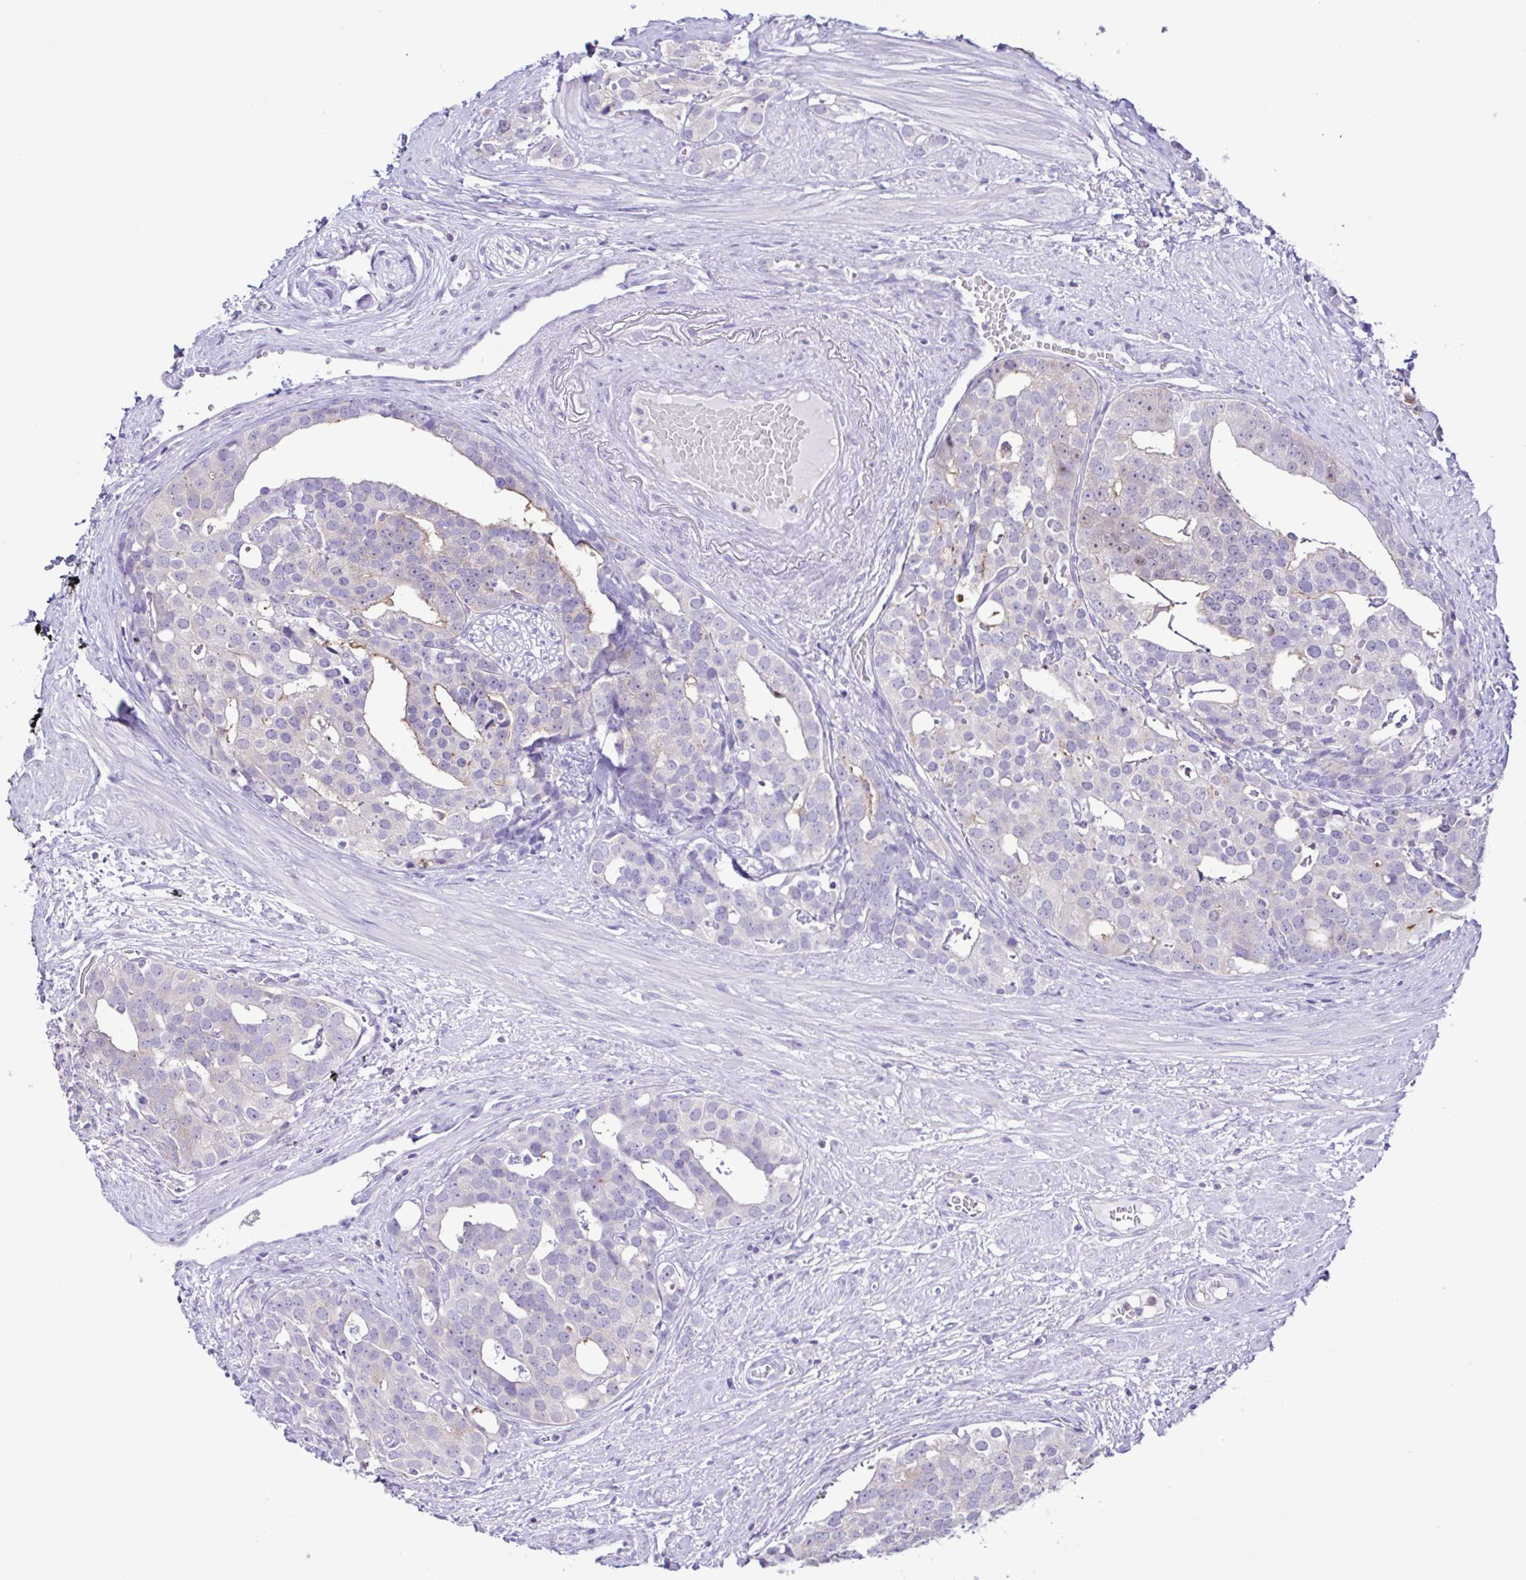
{"staining": {"intensity": "negative", "quantity": "none", "location": "none"}, "tissue": "prostate cancer", "cell_type": "Tumor cells", "image_type": "cancer", "snomed": [{"axis": "morphology", "description": "Adenocarcinoma, High grade"}, {"axis": "topography", "description": "Prostate"}], "caption": "Protein analysis of prostate high-grade adenocarcinoma reveals no significant positivity in tumor cells. (DAB immunohistochemistry with hematoxylin counter stain).", "gene": "CYP17A1", "patient": {"sex": "male", "age": 71}}